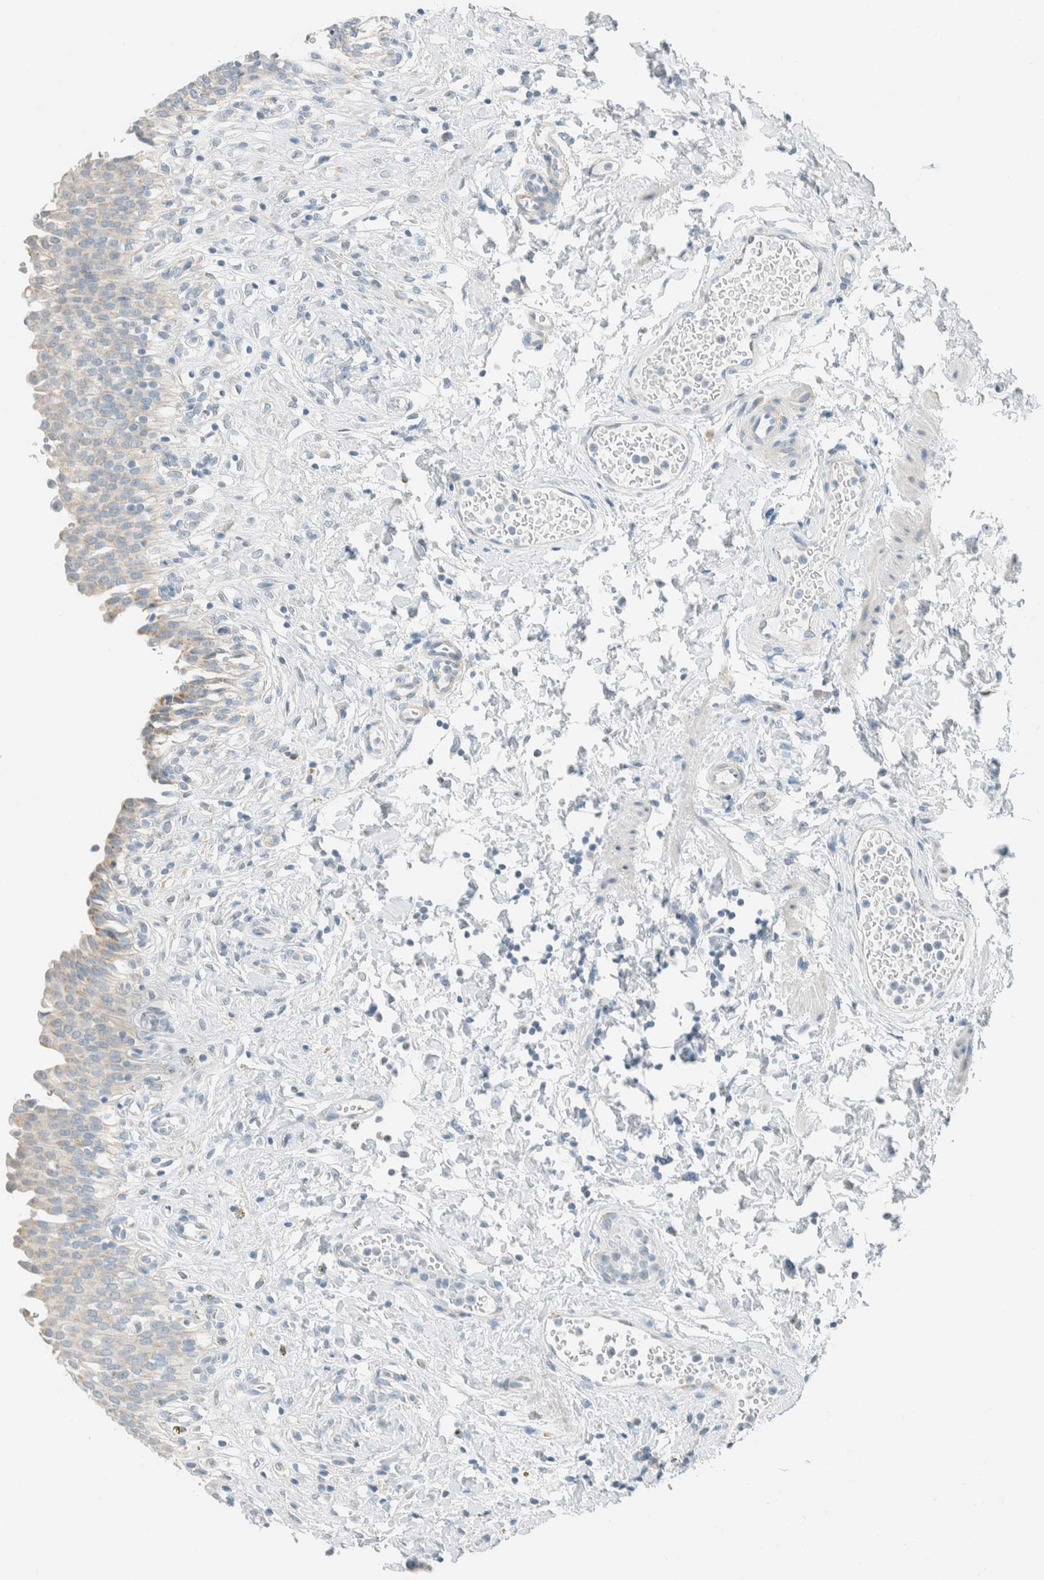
{"staining": {"intensity": "weak", "quantity": "<25%", "location": "cytoplasmic/membranous"}, "tissue": "urinary bladder", "cell_type": "Urothelial cells", "image_type": "normal", "snomed": [{"axis": "morphology", "description": "Urothelial carcinoma, High grade"}, {"axis": "topography", "description": "Urinary bladder"}], "caption": "The immunohistochemistry image has no significant staining in urothelial cells of urinary bladder. (Brightfield microscopy of DAB (3,3'-diaminobenzidine) IHC at high magnification).", "gene": "AARSD1", "patient": {"sex": "male", "age": 46}}